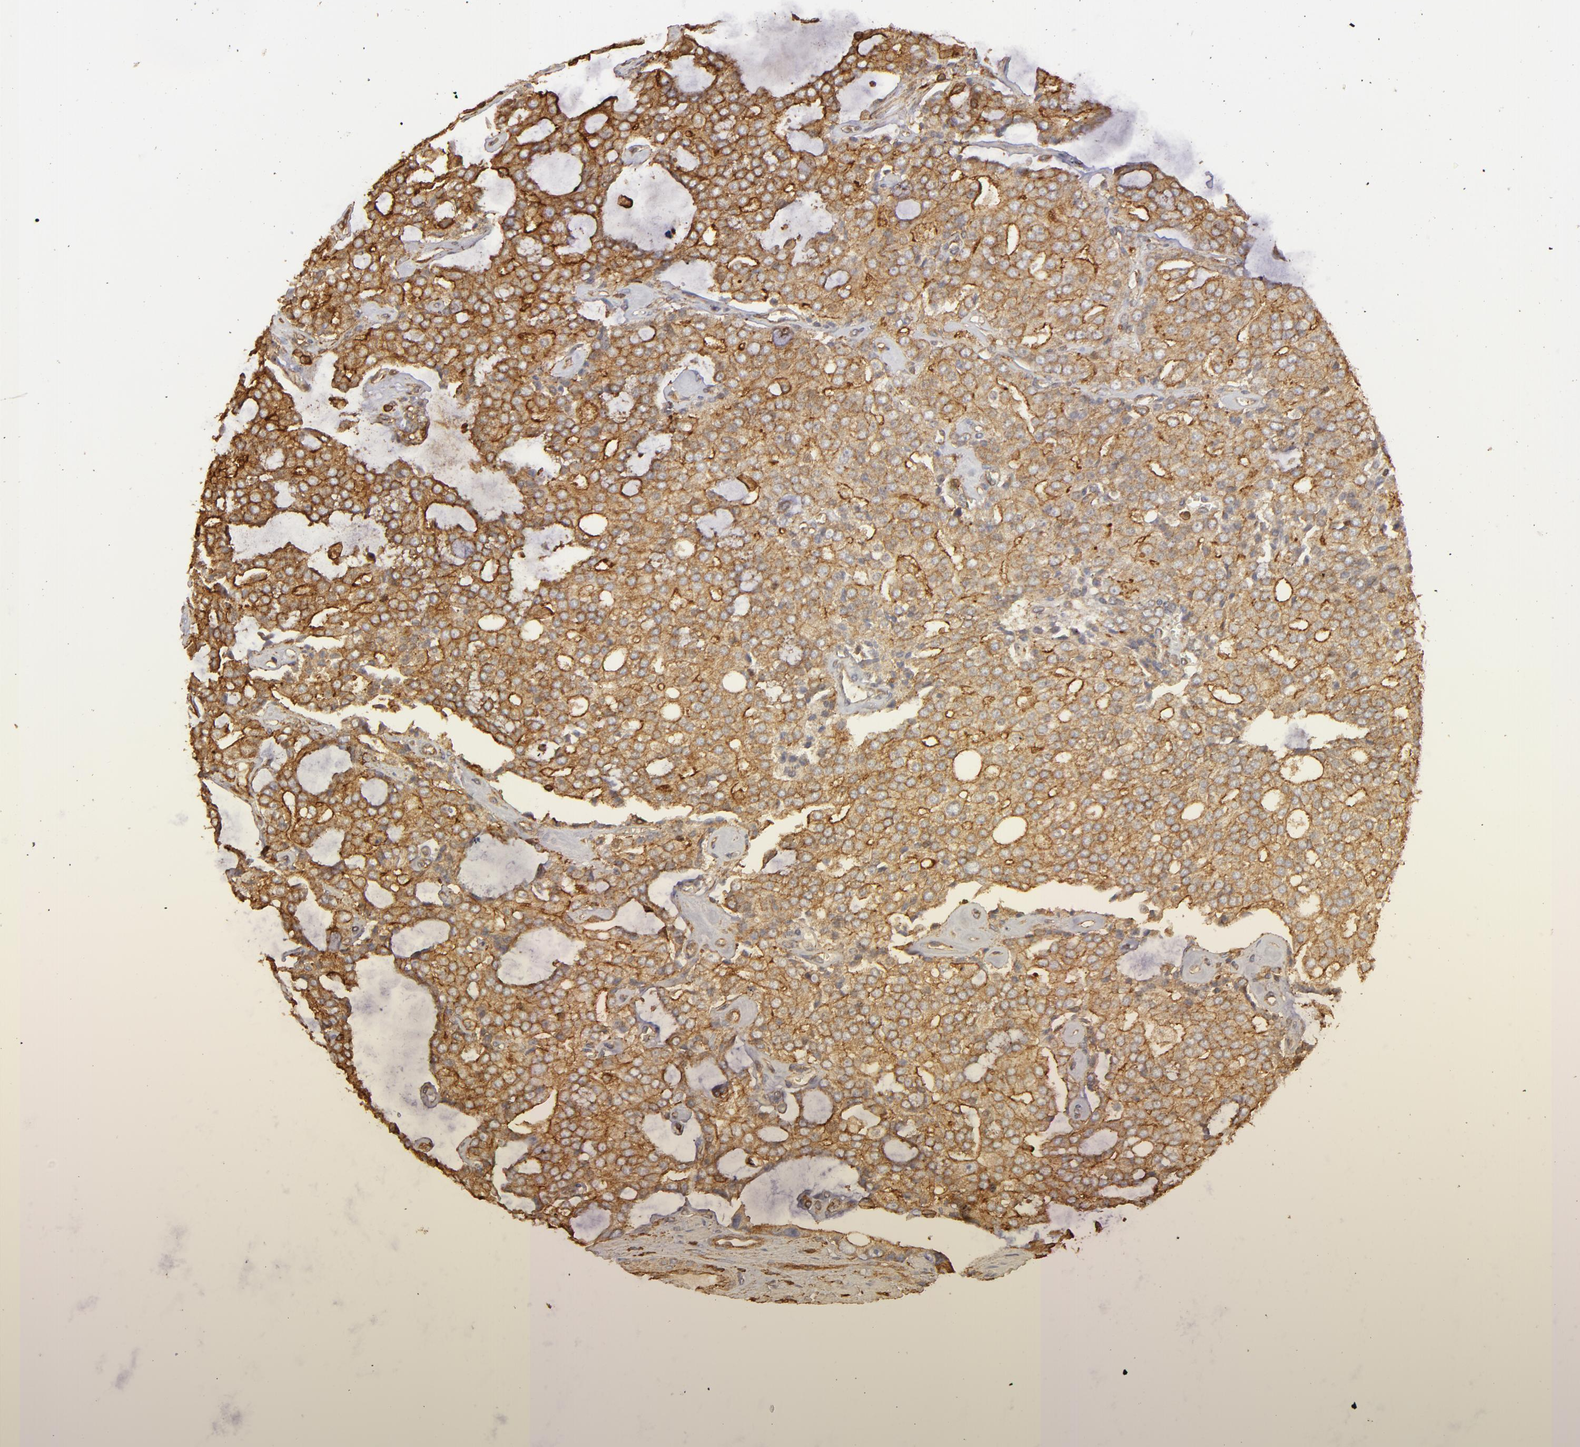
{"staining": {"intensity": "strong", "quantity": ">75%", "location": "cytoplasmic/membranous"}, "tissue": "prostate cancer", "cell_type": "Tumor cells", "image_type": "cancer", "snomed": [{"axis": "morphology", "description": "Adenocarcinoma, High grade"}, {"axis": "topography", "description": "Prostate"}], "caption": "A high-resolution image shows immunohistochemistry staining of prostate cancer, which shows strong cytoplasmic/membranous expression in about >75% of tumor cells.", "gene": "ACTB", "patient": {"sex": "male", "age": 67}}